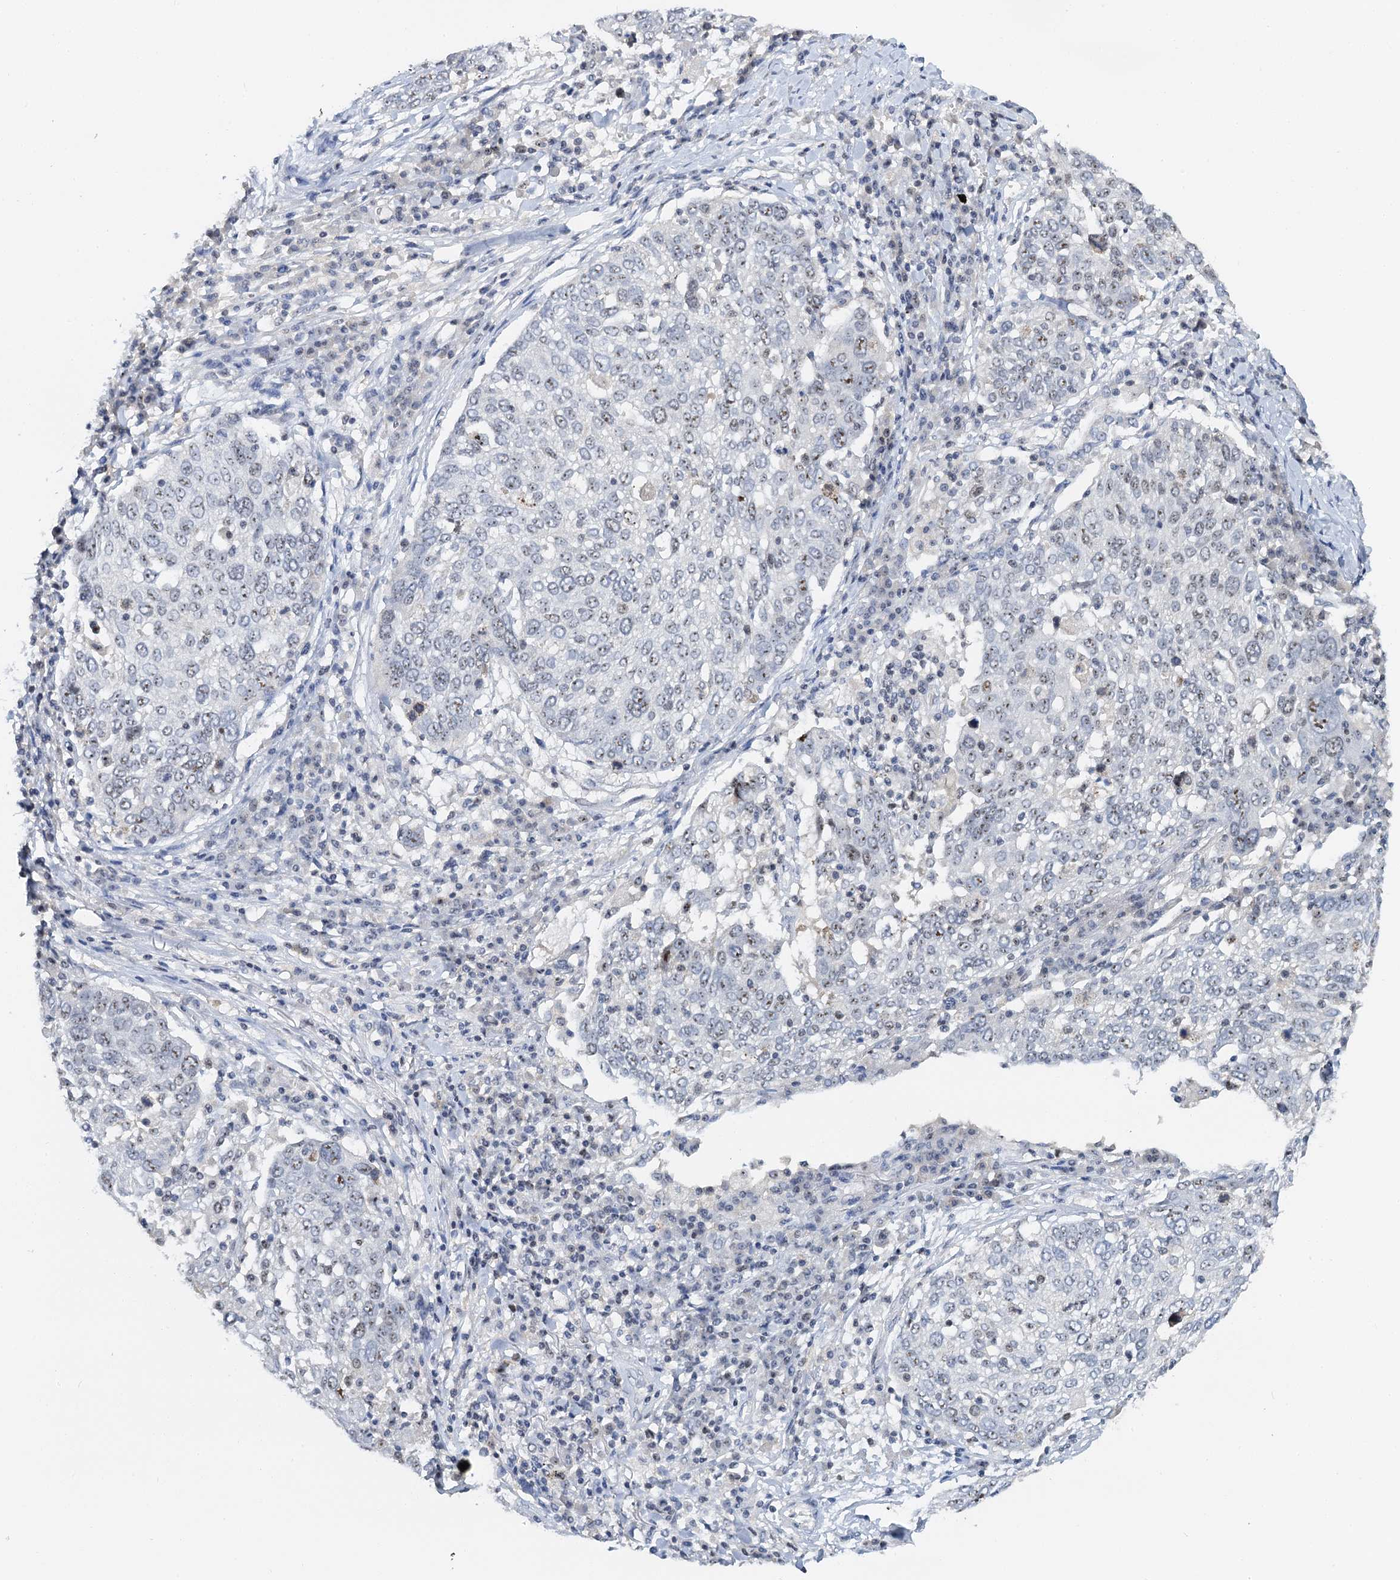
{"staining": {"intensity": "weak", "quantity": "<25%", "location": "nuclear"}, "tissue": "lung cancer", "cell_type": "Tumor cells", "image_type": "cancer", "snomed": [{"axis": "morphology", "description": "Squamous cell carcinoma, NOS"}, {"axis": "topography", "description": "Lung"}], "caption": "This micrograph is of lung cancer stained with IHC to label a protein in brown with the nuclei are counter-stained blue. There is no expression in tumor cells.", "gene": "NOP2", "patient": {"sex": "male", "age": 65}}